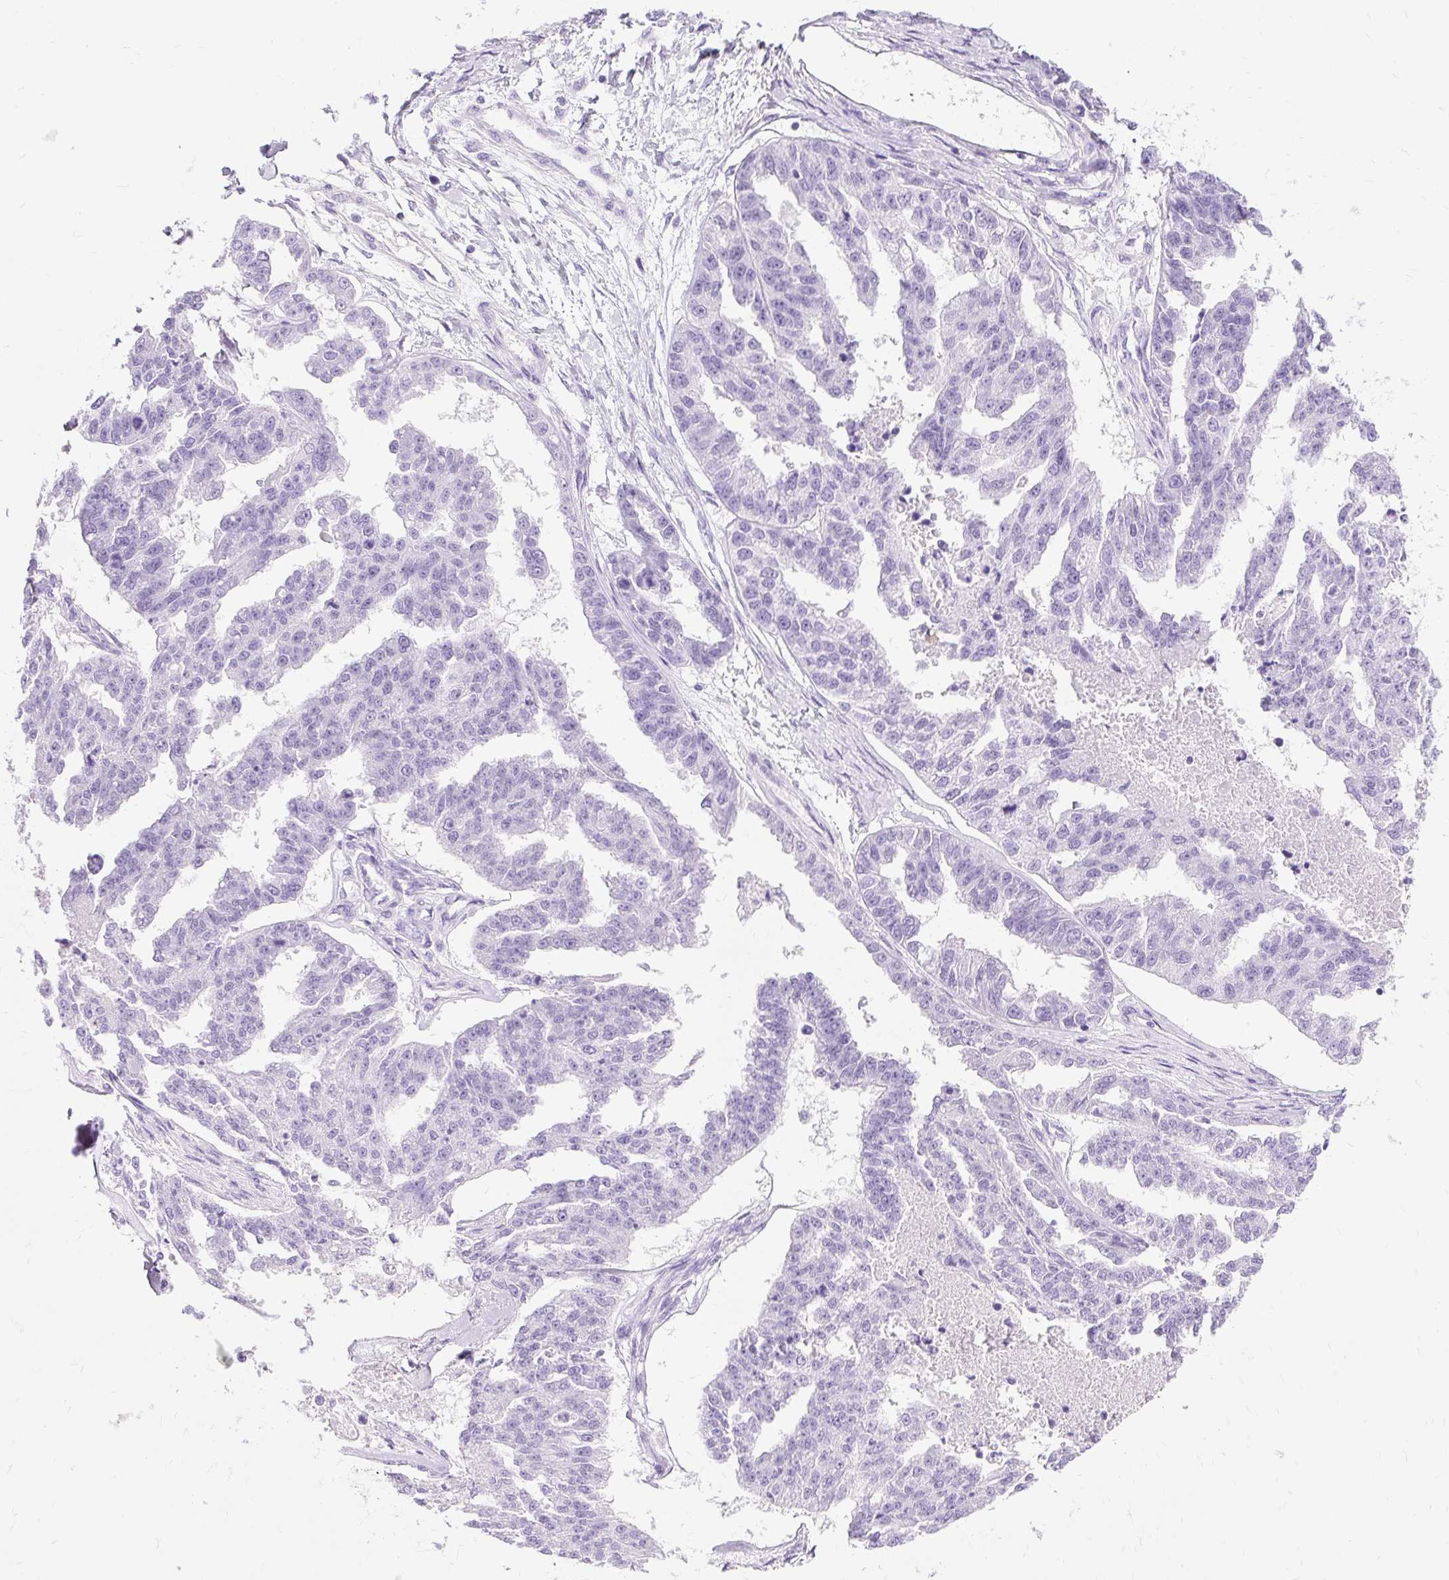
{"staining": {"intensity": "negative", "quantity": "none", "location": "none"}, "tissue": "ovarian cancer", "cell_type": "Tumor cells", "image_type": "cancer", "snomed": [{"axis": "morphology", "description": "Cystadenocarcinoma, serous, NOS"}, {"axis": "topography", "description": "Ovary"}], "caption": "Immunohistochemistry (IHC) histopathology image of human serous cystadenocarcinoma (ovarian) stained for a protein (brown), which displays no staining in tumor cells.", "gene": "PVALB", "patient": {"sex": "female", "age": 58}}